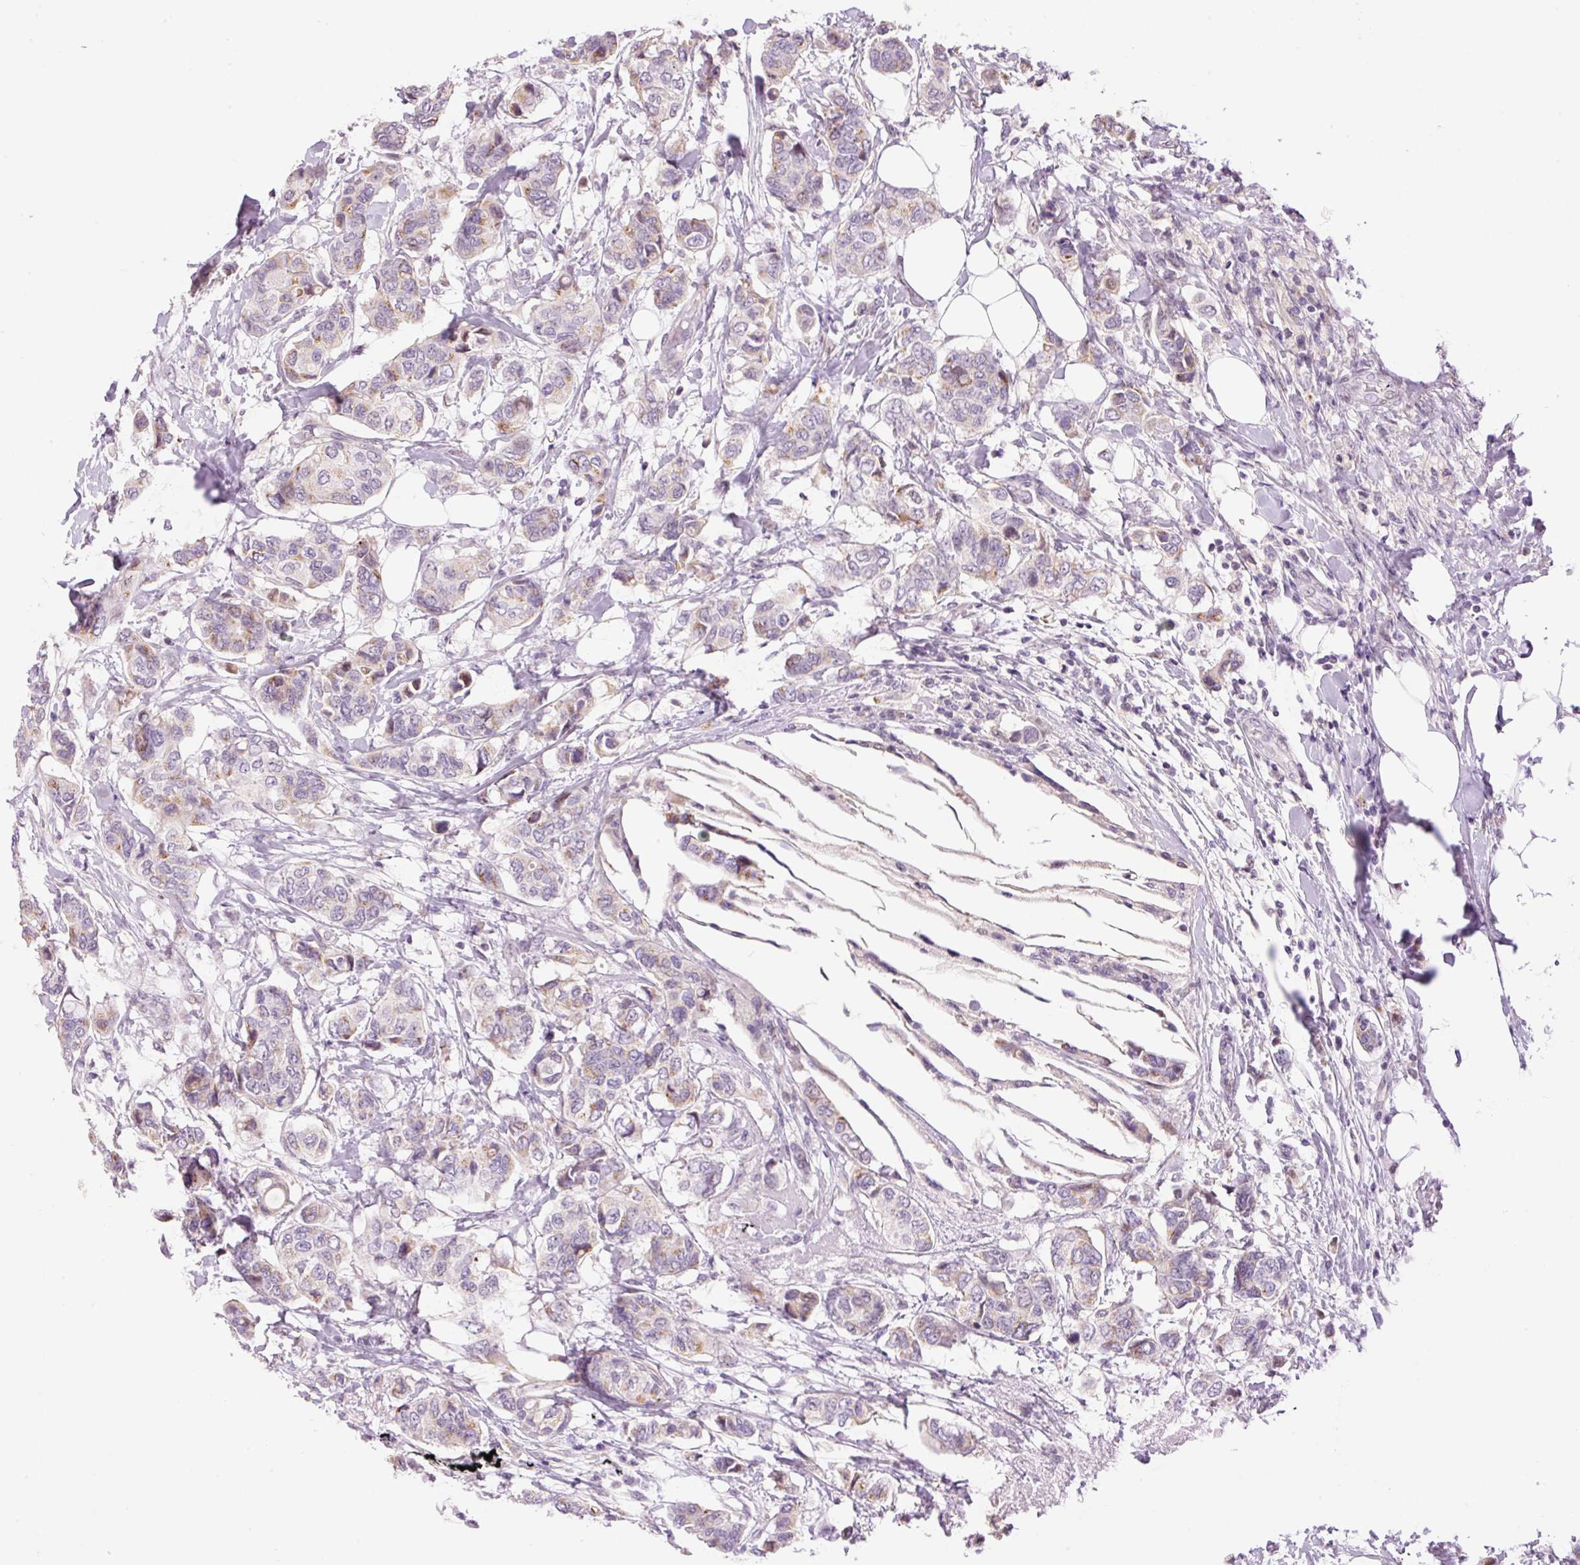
{"staining": {"intensity": "weak", "quantity": "<25%", "location": "cytoplasmic/membranous"}, "tissue": "breast cancer", "cell_type": "Tumor cells", "image_type": "cancer", "snomed": [{"axis": "morphology", "description": "Lobular carcinoma"}, {"axis": "topography", "description": "Breast"}], "caption": "An immunohistochemistry histopathology image of lobular carcinoma (breast) is shown. There is no staining in tumor cells of lobular carcinoma (breast).", "gene": "HNF1A", "patient": {"sex": "female", "age": 51}}